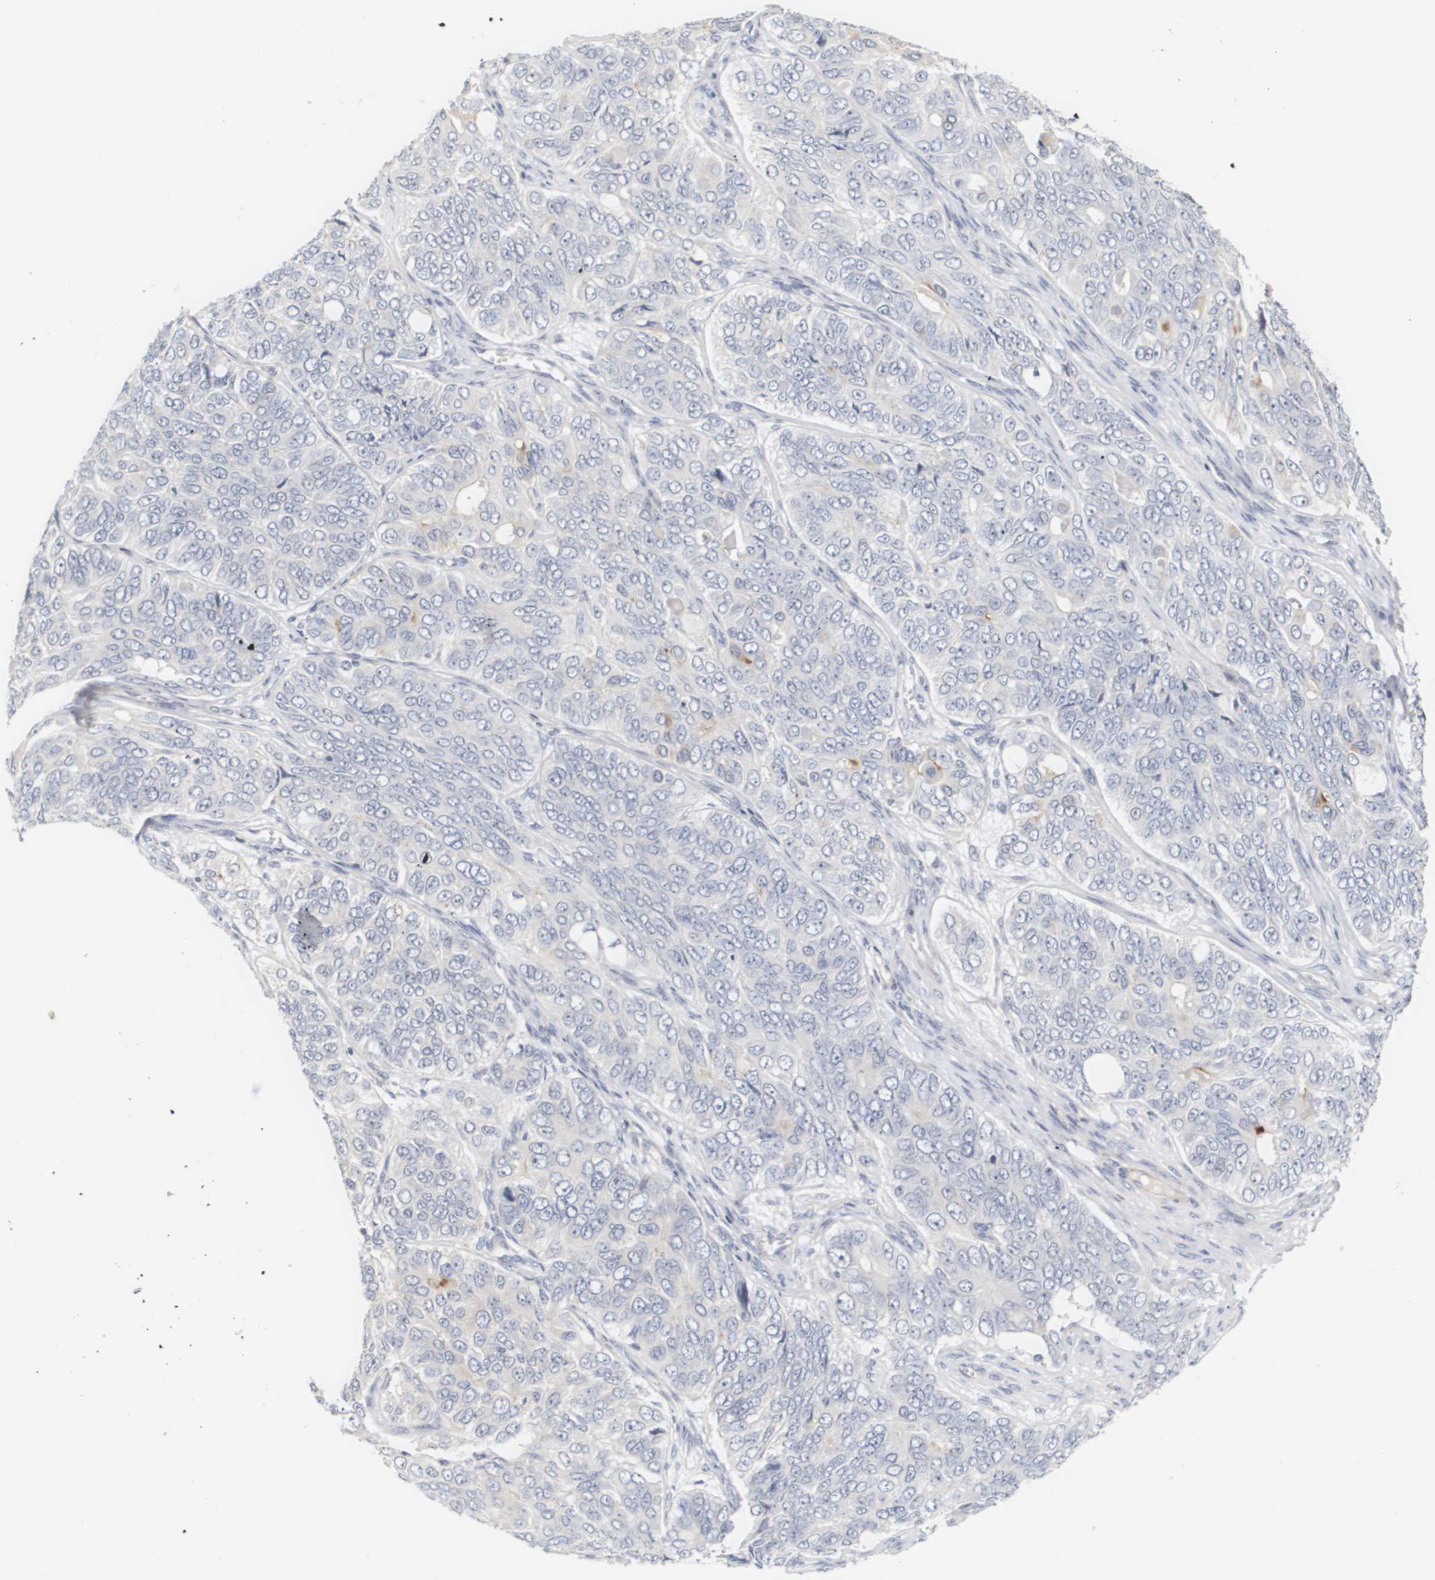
{"staining": {"intensity": "negative", "quantity": "none", "location": "none"}, "tissue": "ovarian cancer", "cell_type": "Tumor cells", "image_type": "cancer", "snomed": [{"axis": "morphology", "description": "Carcinoma, endometroid"}, {"axis": "topography", "description": "Ovary"}], "caption": "Human ovarian cancer stained for a protein using immunohistochemistry shows no expression in tumor cells.", "gene": "CYB561", "patient": {"sex": "female", "age": 51}}